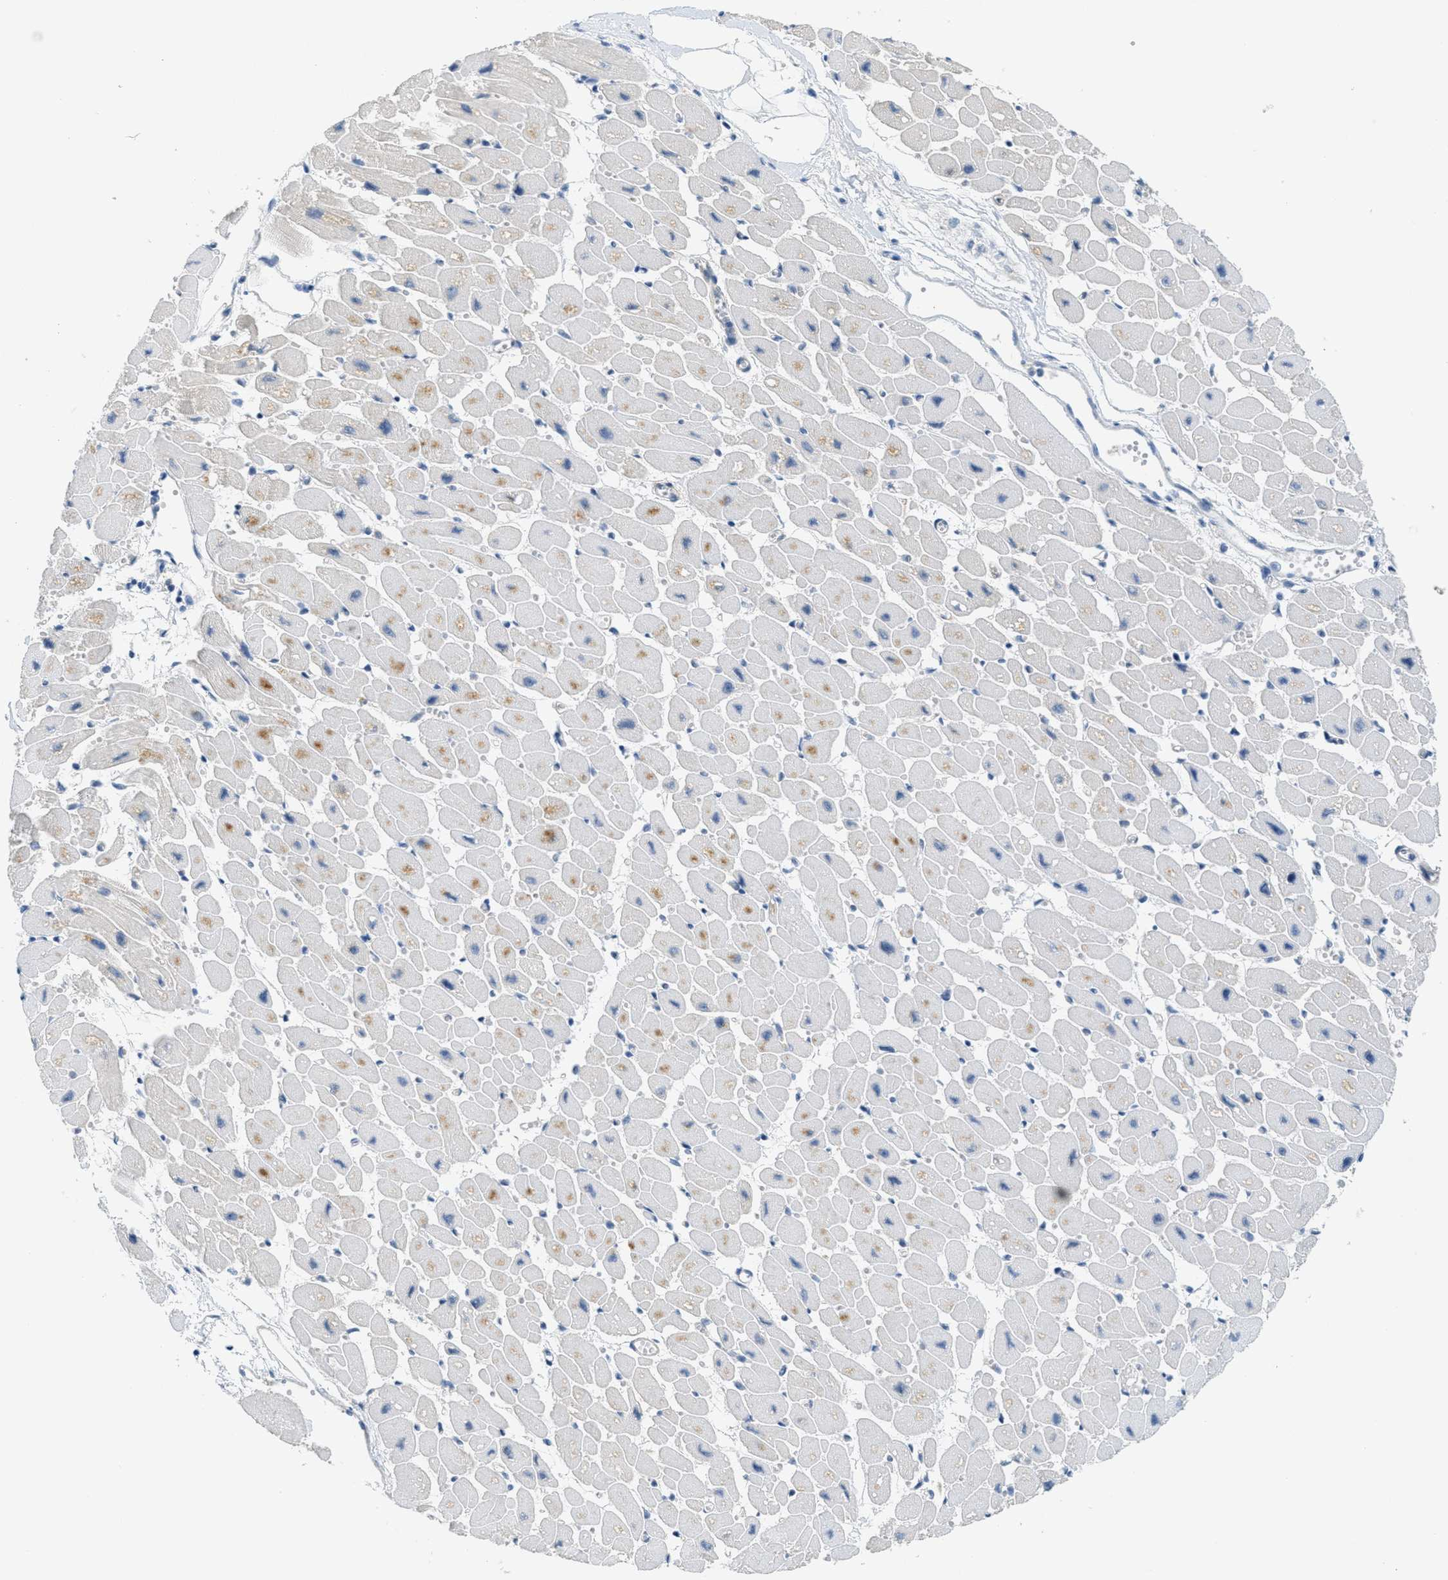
{"staining": {"intensity": "negative", "quantity": "none", "location": "none"}, "tissue": "heart muscle", "cell_type": "Cardiomyocytes", "image_type": "normal", "snomed": [{"axis": "morphology", "description": "Normal tissue, NOS"}, {"axis": "topography", "description": "Heart"}], "caption": "DAB immunohistochemical staining of unremarkable human heart muscle shows no significant expression in cardiomyocytes.", "gene": "ZFYVE9", "patient": {"sex": "female", "age": 54}}